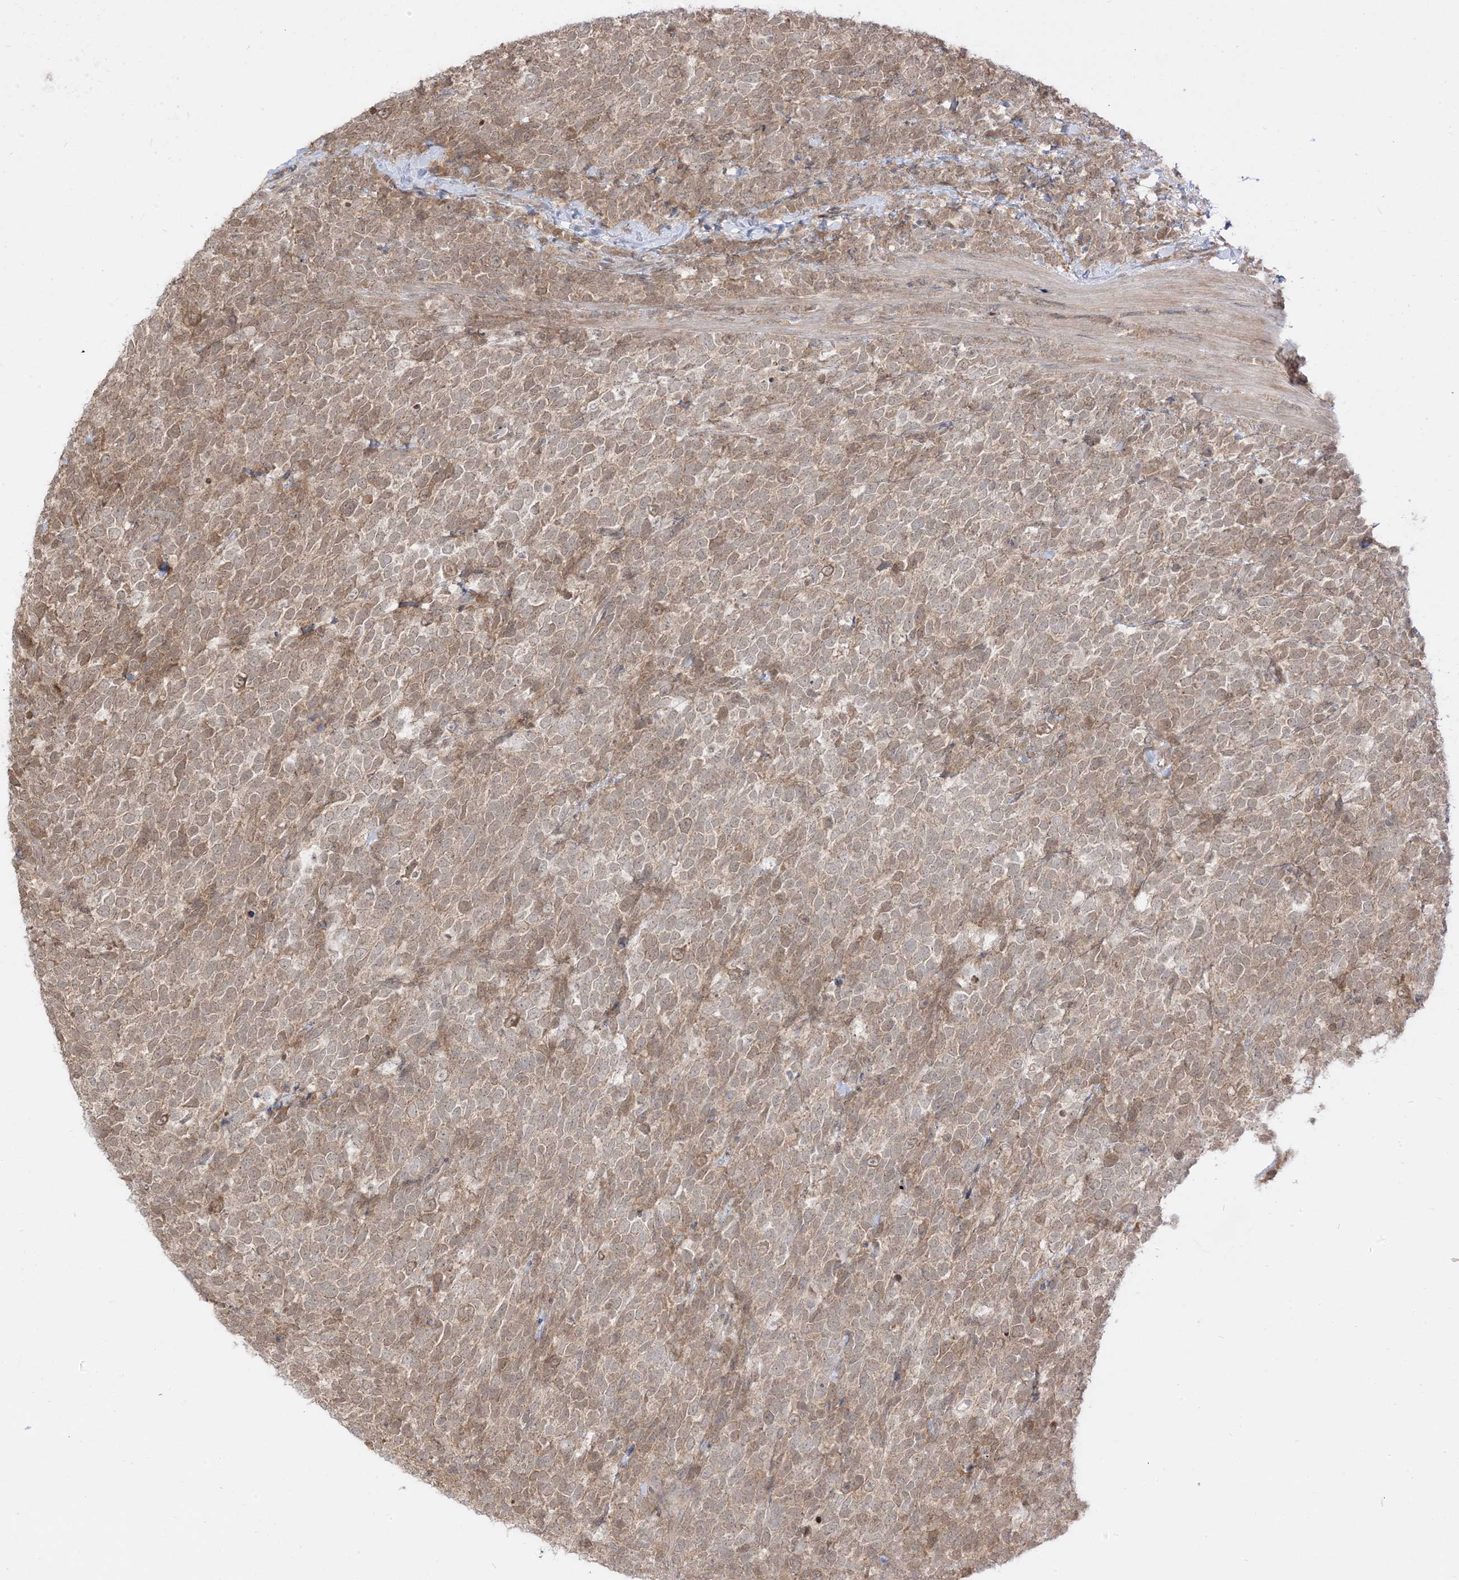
{"staining": {"intensity": "weak", "quantity": "25%-75%", "location": "cytoplasmic/membranous,nuclear"}, "tissue": "urothelial cancer", "cell_type": "Tumor cells", "image_type": "cancer", "snomed": [{"axis": "morphology", "description": "Urothelial carcinoma, High grade"}, {"axis": "topography", "description": "Urinary bladder"}], "caption": "Protein staining exhibits weak cytoplasmic/membranous and nuclear expression in approximately 25%-75% of tumor cells in urothelial cancer.", "gene": "TBCC", "patient": {"sex": "female", "age": 82}}